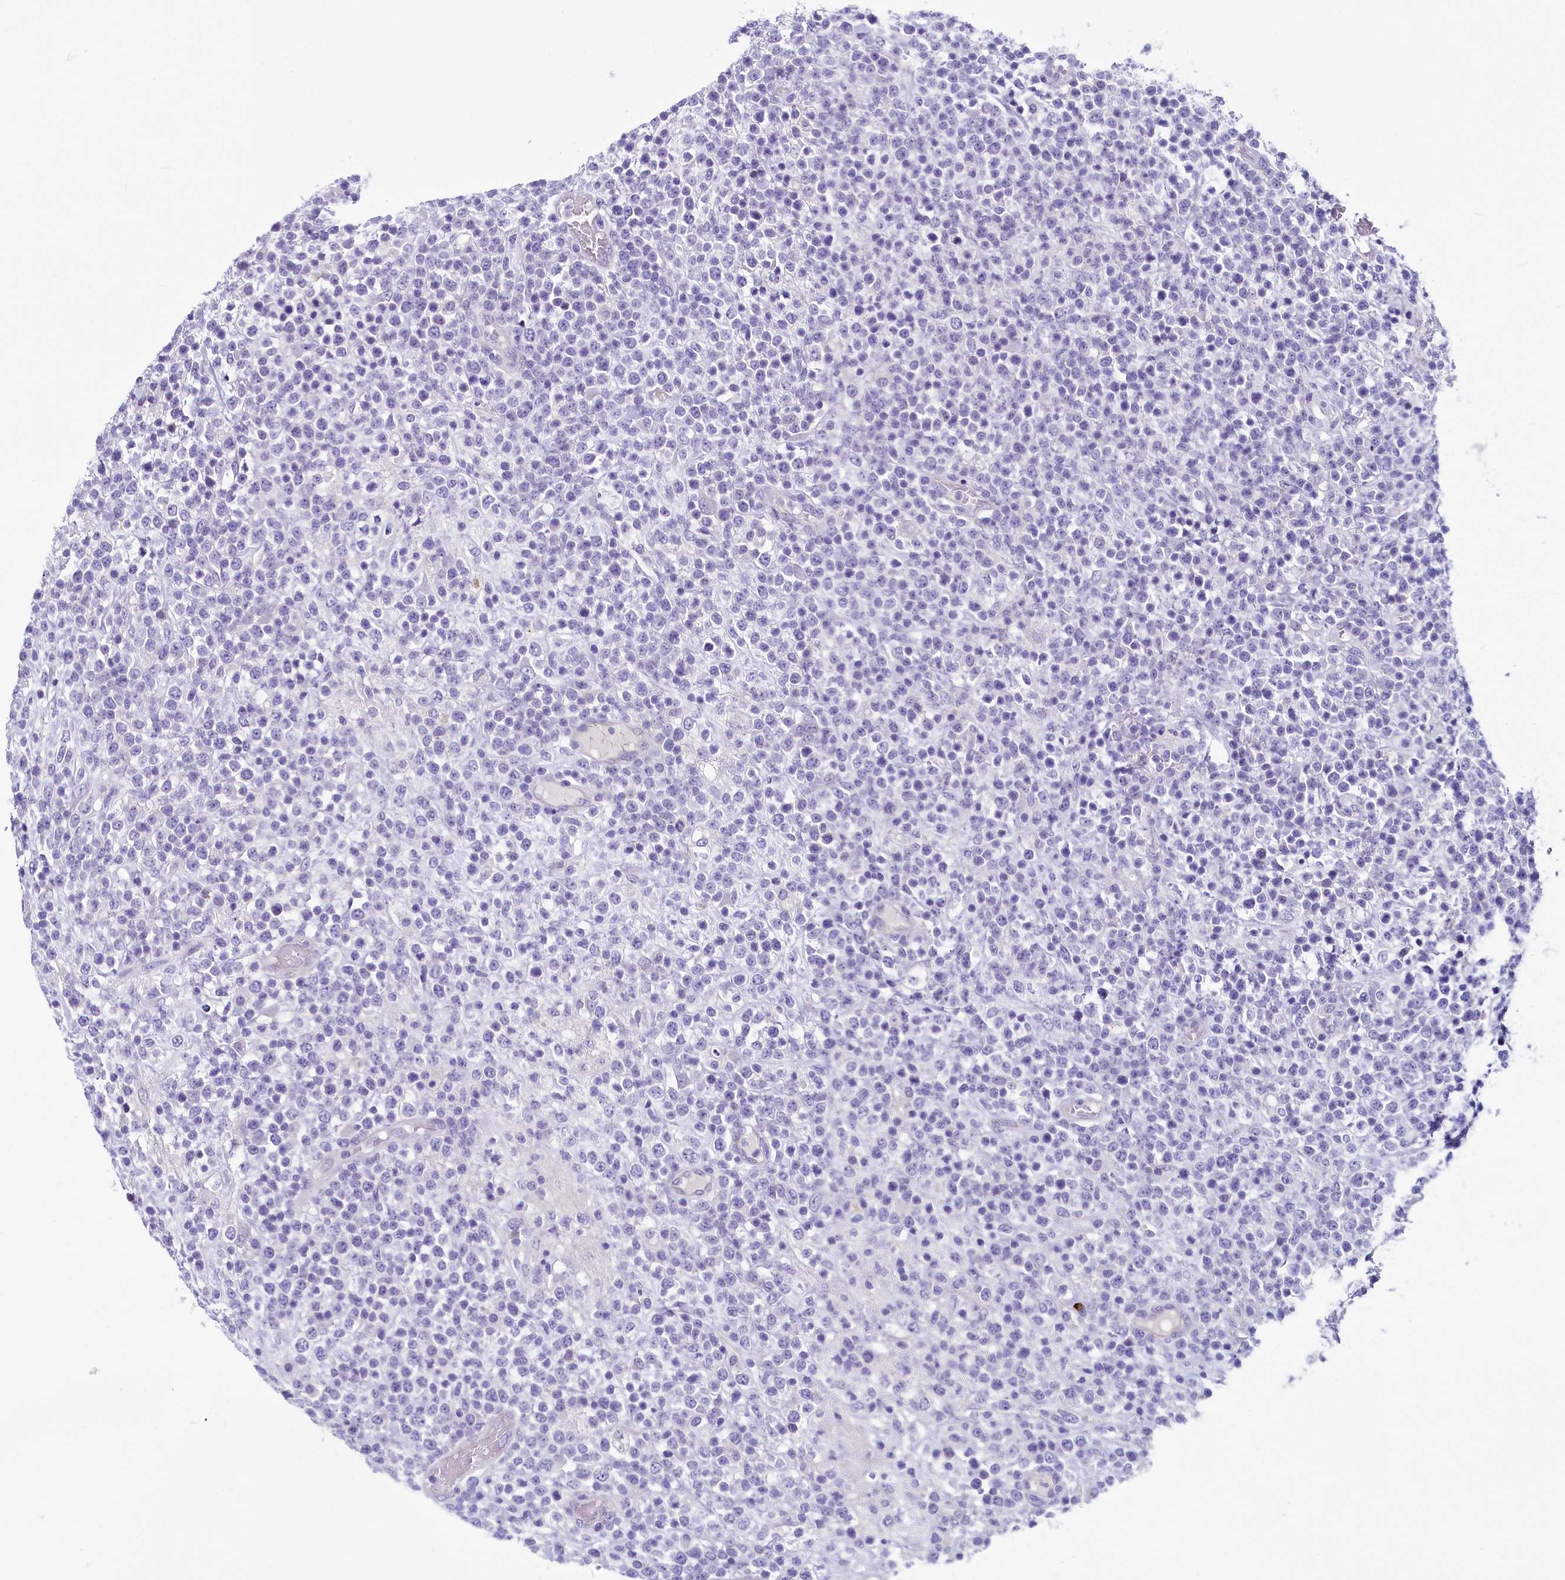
{"staining": {"intensity": "negative", "quantity": "none", "location": "none"}, "tissue": "lymphoma", "cell_type": "Tumor cells", "image_type": "cancer", "snomed": [{"axis": "morphology", "description": "Malignant lymphoma, non-Hodgkin's type, High grade"}, {"axis": "topography", "description": "Colon"}], "caption": "Tumor cells are negative for protein expression in human lymphoma.", "gene": "INSC", "patient": {"sex": "female", "age": 53}}